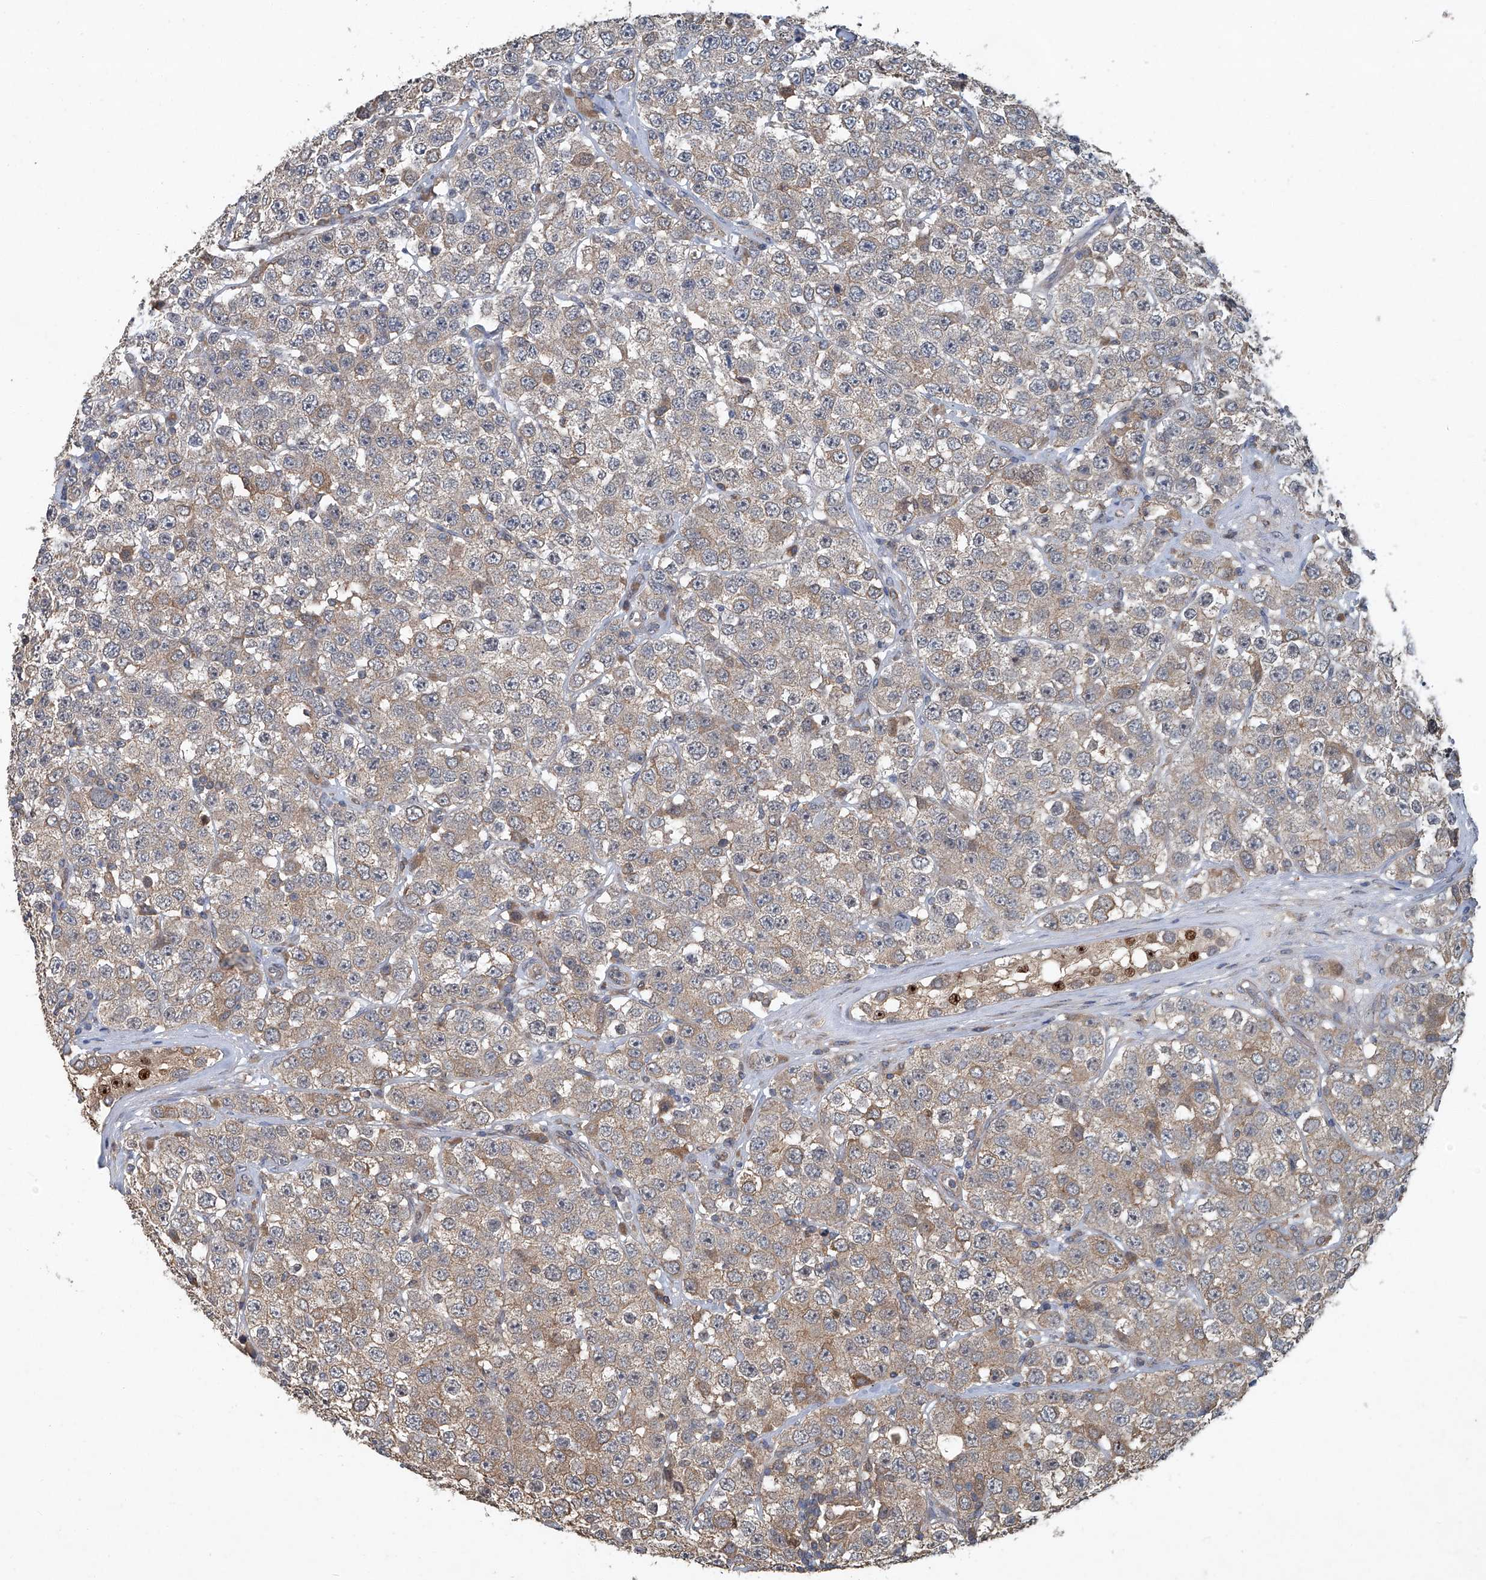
{"staining": {"intensity": "weak", "quantity": ">75%", "location": "cytoplasmic/membranous"}, "tissue": "testis cancer", "cell_type": "Tumor cells", "image_type": "cancer", "snomed": [{"axis": "morphology", "description": "Seminoma, NOS"}, {"axis": "topography", "description": "Testis"}], "caption": "Human testis cancer (seminoma) stained with a protein marker shows weak staining in tumor cells.", "gene": "ANKRD34A", "patient": {"sex": "male", "age": 28}}